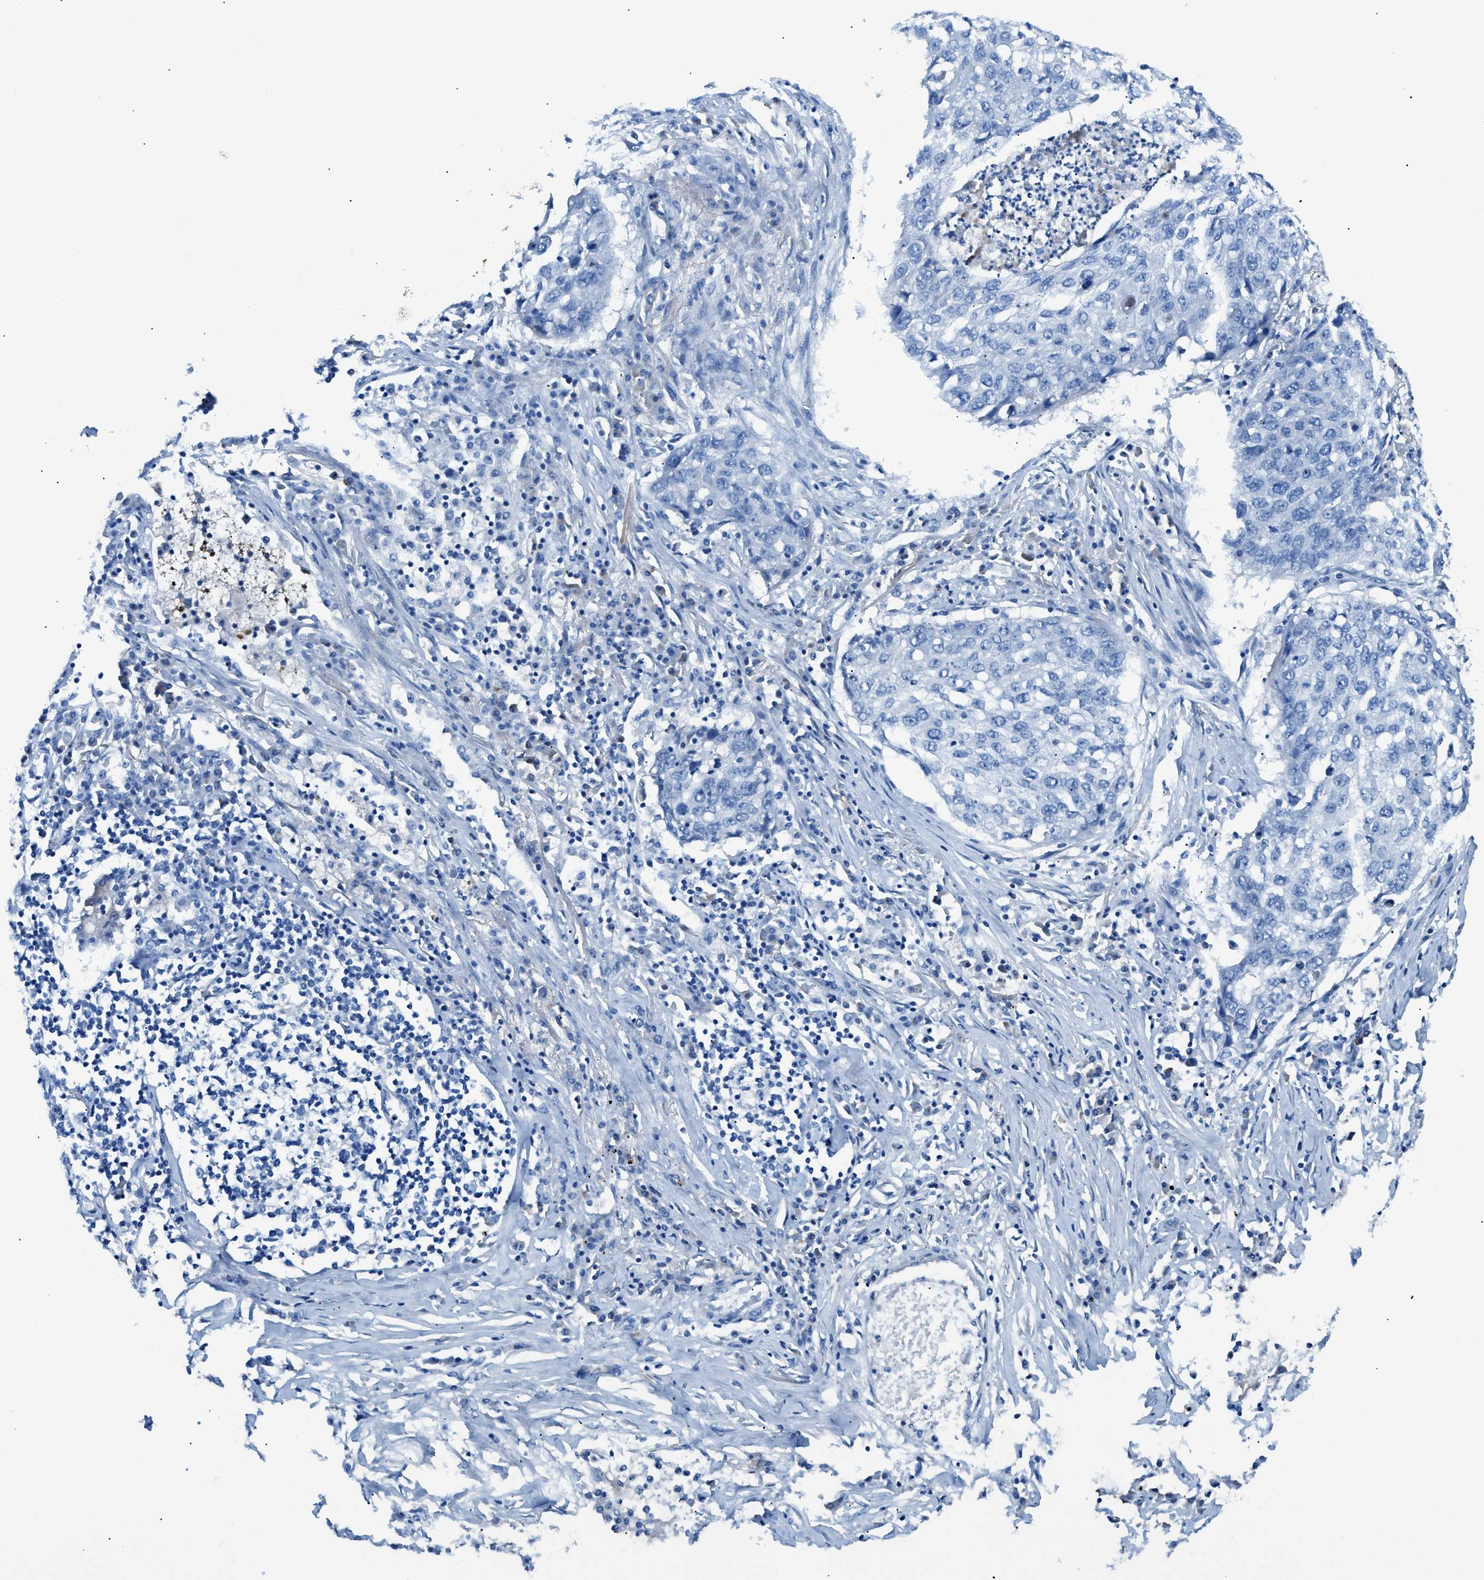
{"staining": {"intensity": "negative", "quantity": "none", "location": "none"}, "tissue": "lung cancer", "cell_type": "Tumor cells", "image_type": "cancer", "snomed": [{"axis": "morphology", "description": "Squamous cell carcinoma, NOS"}, {"axis": "topography", "description": "Lung"}], "caption": "This photomicrograph is of squamous cell carcinoma (lung) stained with immunohistochemistry to label a protein in brown with the nuclei are counter-stained blue. There is no positivity in tumor cells.", "gene": "C5AR2", "patient": {"sex": "female", "age": 63}}